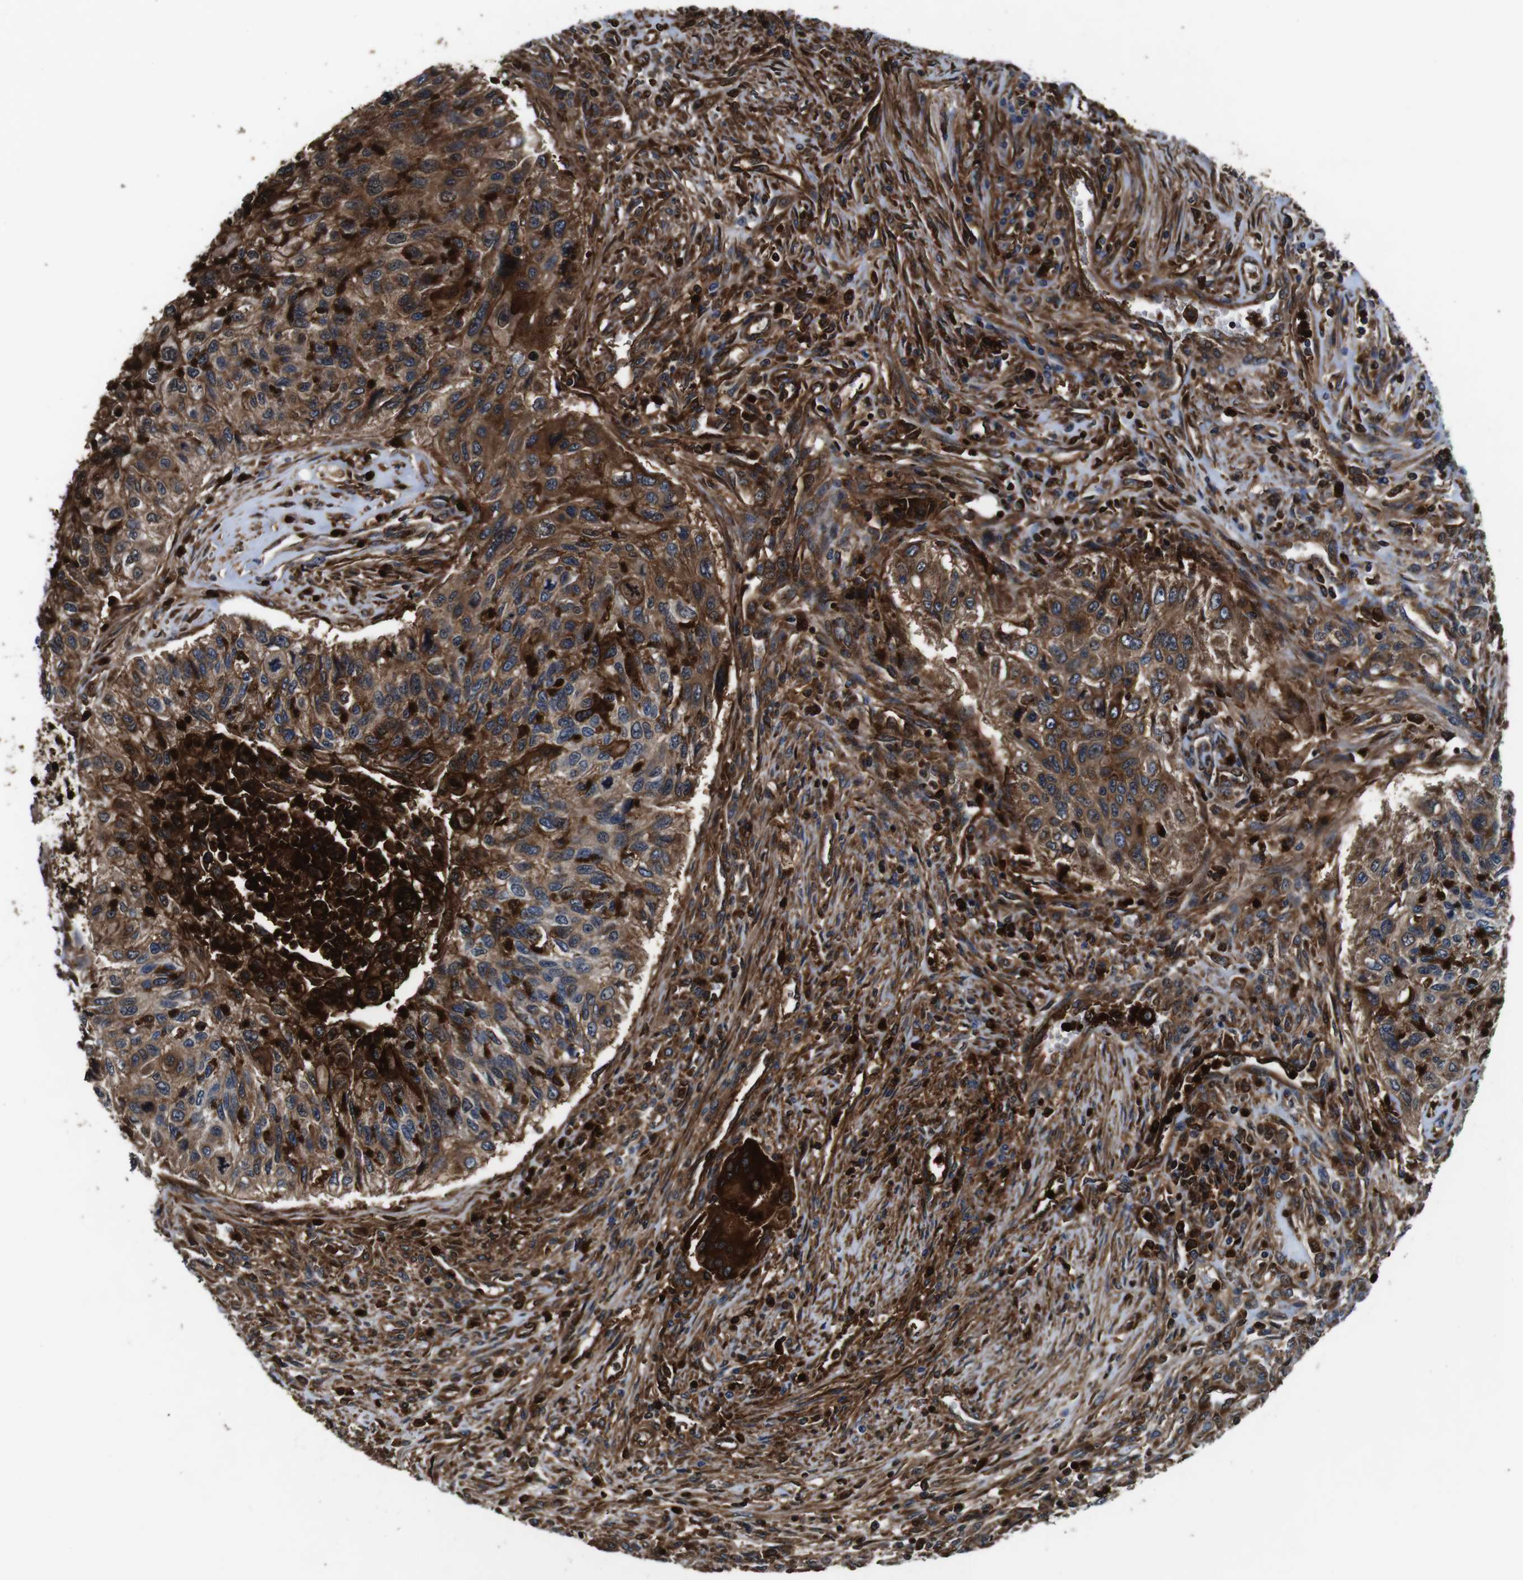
{"staining": {"intensity": "strong", "quantity": ">75%", "location": "cytoplasmic/membranous,nuclear"}, "tissue": "urothelial cancer", "cell_type": "Tumor cells", "image_type": "cancer", "snomed": [{"axis": "morphology", "description": "Urothelial carcinoma, High grade"}, {"axis": "topography", "description": "Urinary bladder"}], "caption": "Immunohistochemical staining of human urothelial cancer displays high levels of strong cytoplasmic/membranous and nuclear staining in approximately >75% of tumor cells.", "gene": "ANXA1", "patient": {"sex": "female", "age": 60}}